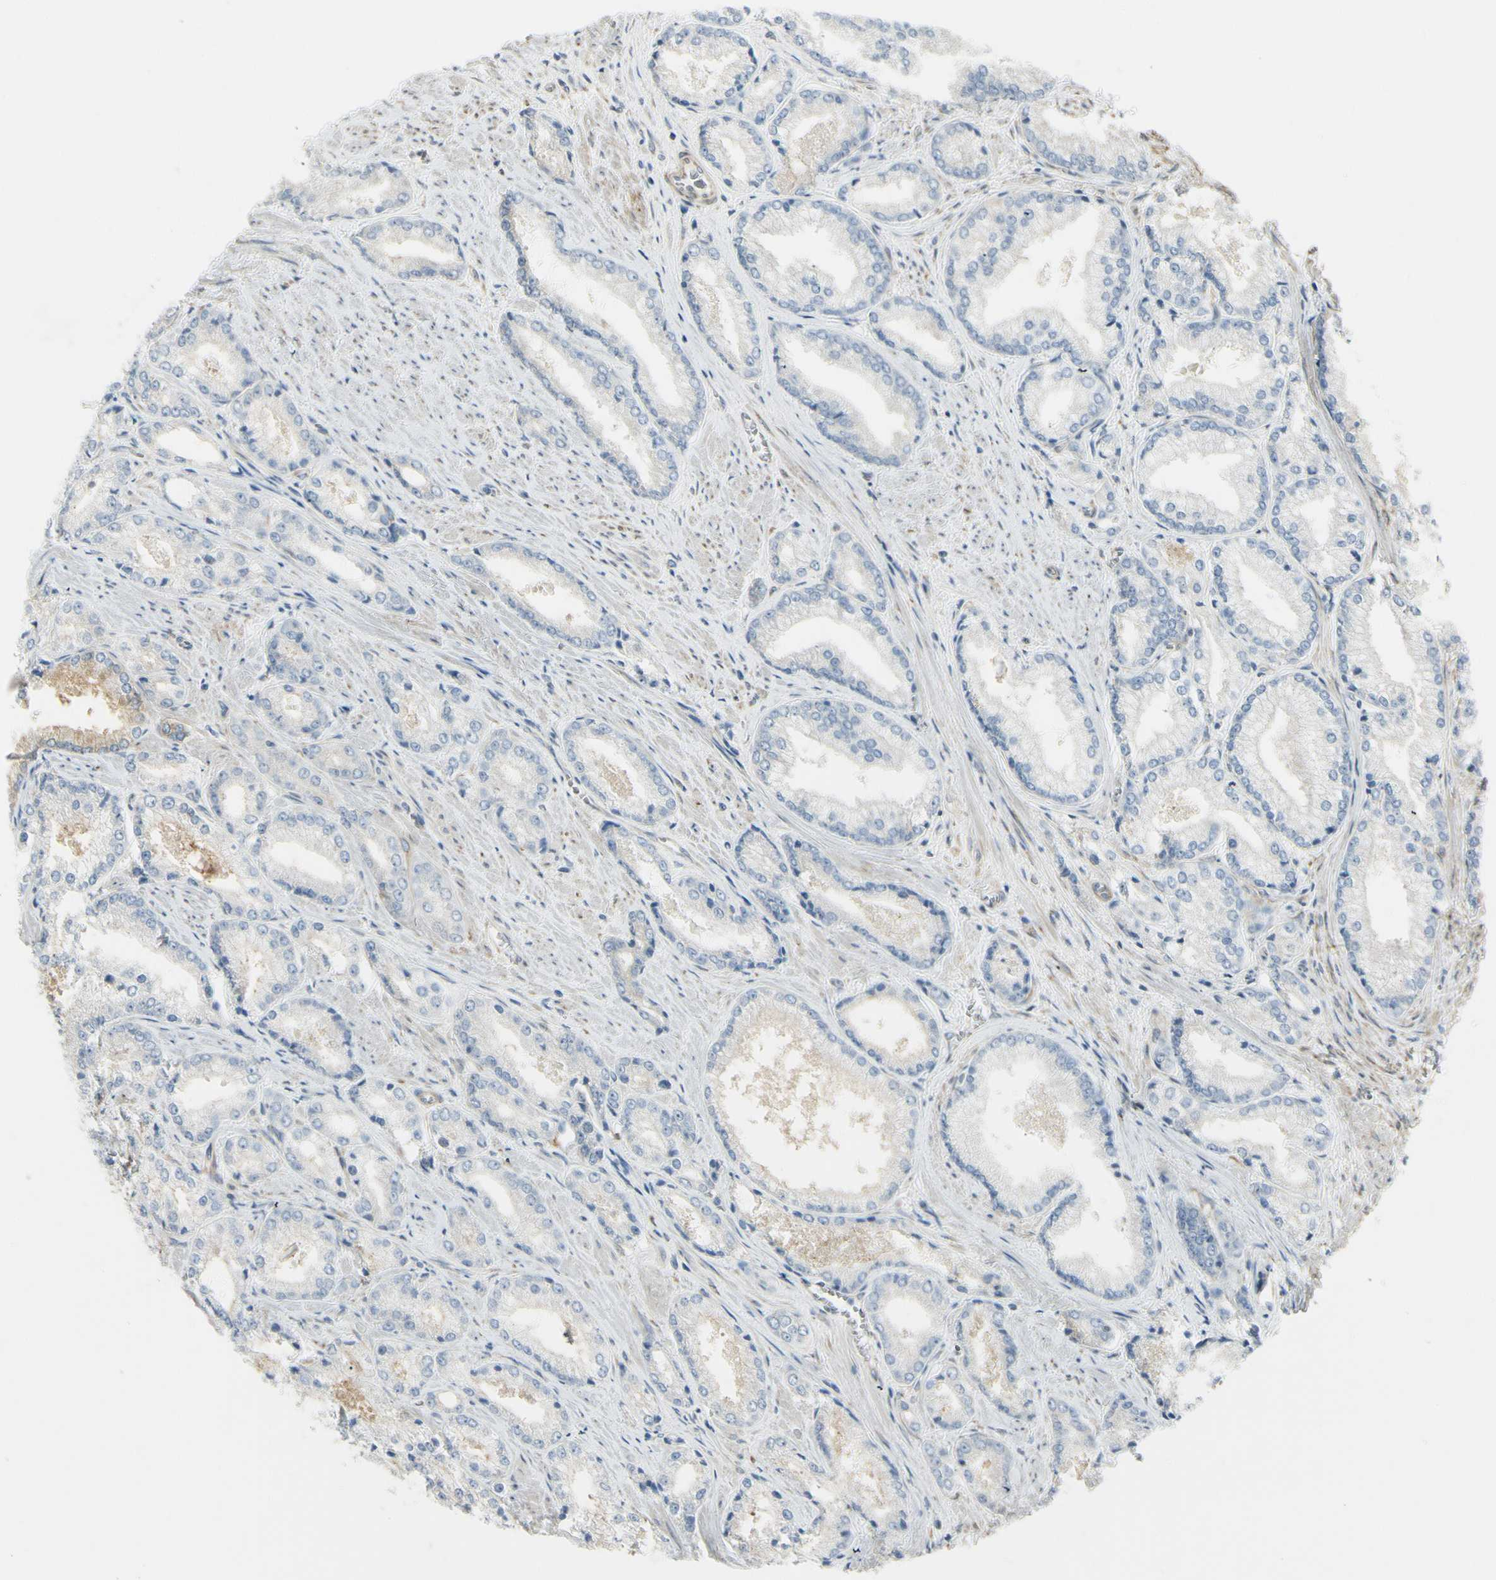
{"staining": {"intensity": "negative", "quantity": "none", "location": "none"}, "tissue": "prostate cancer", "cell_type": "Tumor cells", "image_type": "cancer", "snomed": [{"axis": "morphology", "description": "Adenocarcinoma, Low grade"}, {"axis": "topography", "description": "Prostate"}], "caption": "Tumor cells are negative for protein expression in human prostate cancer (low-grade adenocarcinoma). (Stains: DAB (3,3'-diaminobenzidine) IHC with hematoxylin counter stain, Microscopy: brightfield microscopy at high magnification).", "gene": "IGDCC4", "patient": {"sex": "male", "age": 64}}